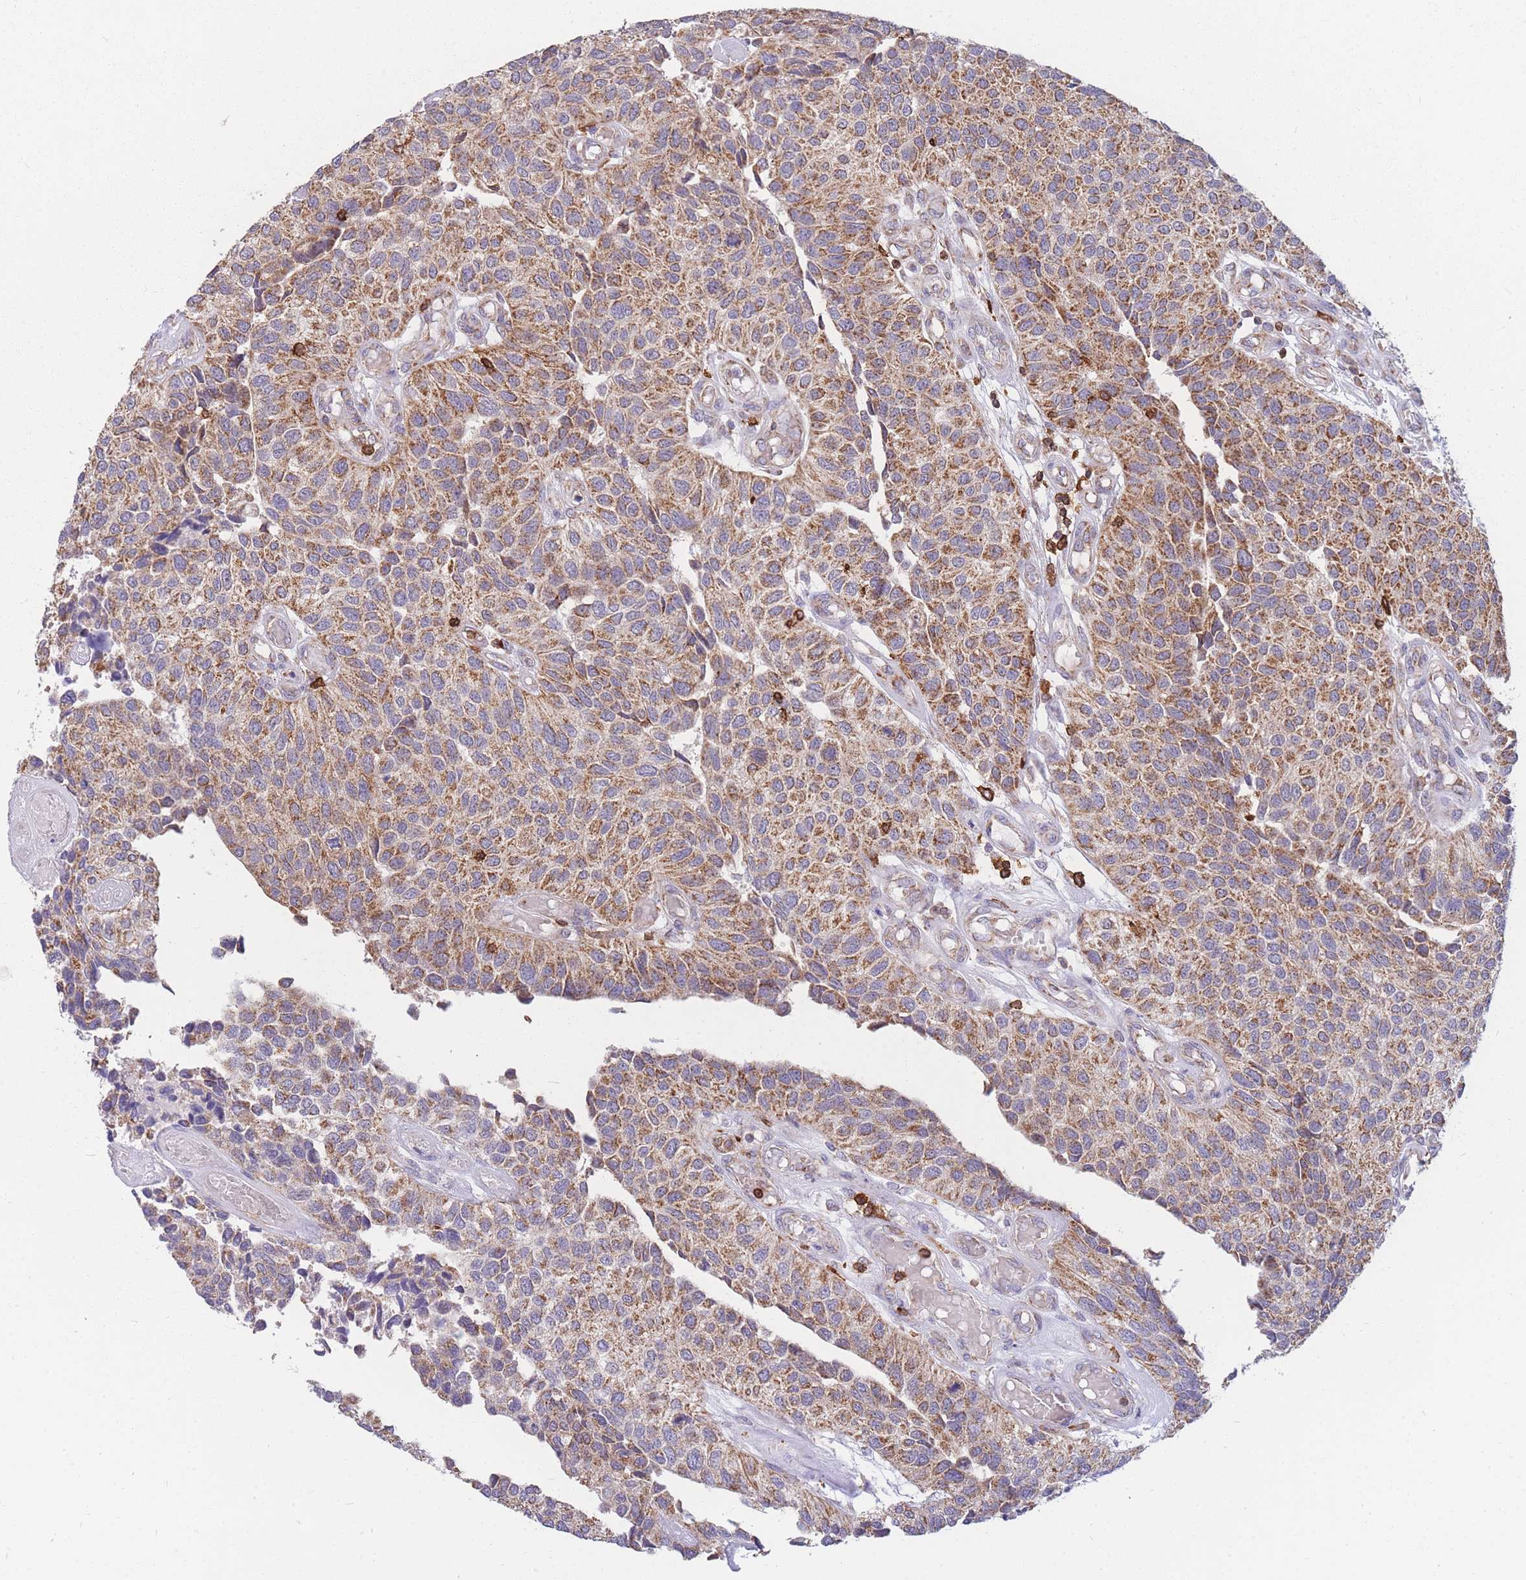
{"staining": {"intensity": "moderate", "quantity": "25%-75%", "location": "cytoplasmic/membranous"}, "tissue": "urothelial cancer", "cell_type": "Tumor cells", "image_type": "cancer", "snomed": [{"axis": "morphology", "description": "Urothelial carcinoma, NOS"}, {"axis": "topography", "description": "Urinary bladder"}], "caption": "Immunohistochemistry staining of transitional cell carcinoma, which reveals medium levels of moderate cytoplasmic/membranous staining in about 25%-75% of tumor cells indicating moderate cytoplasmic/membranous protein positivity. The staining was performed using DAB (brown) for protein detection and nuclei were counterstained in hematoxylin (blue).", "gene": "MRPL54", "patient": {"sex": "male", "age": 55}}